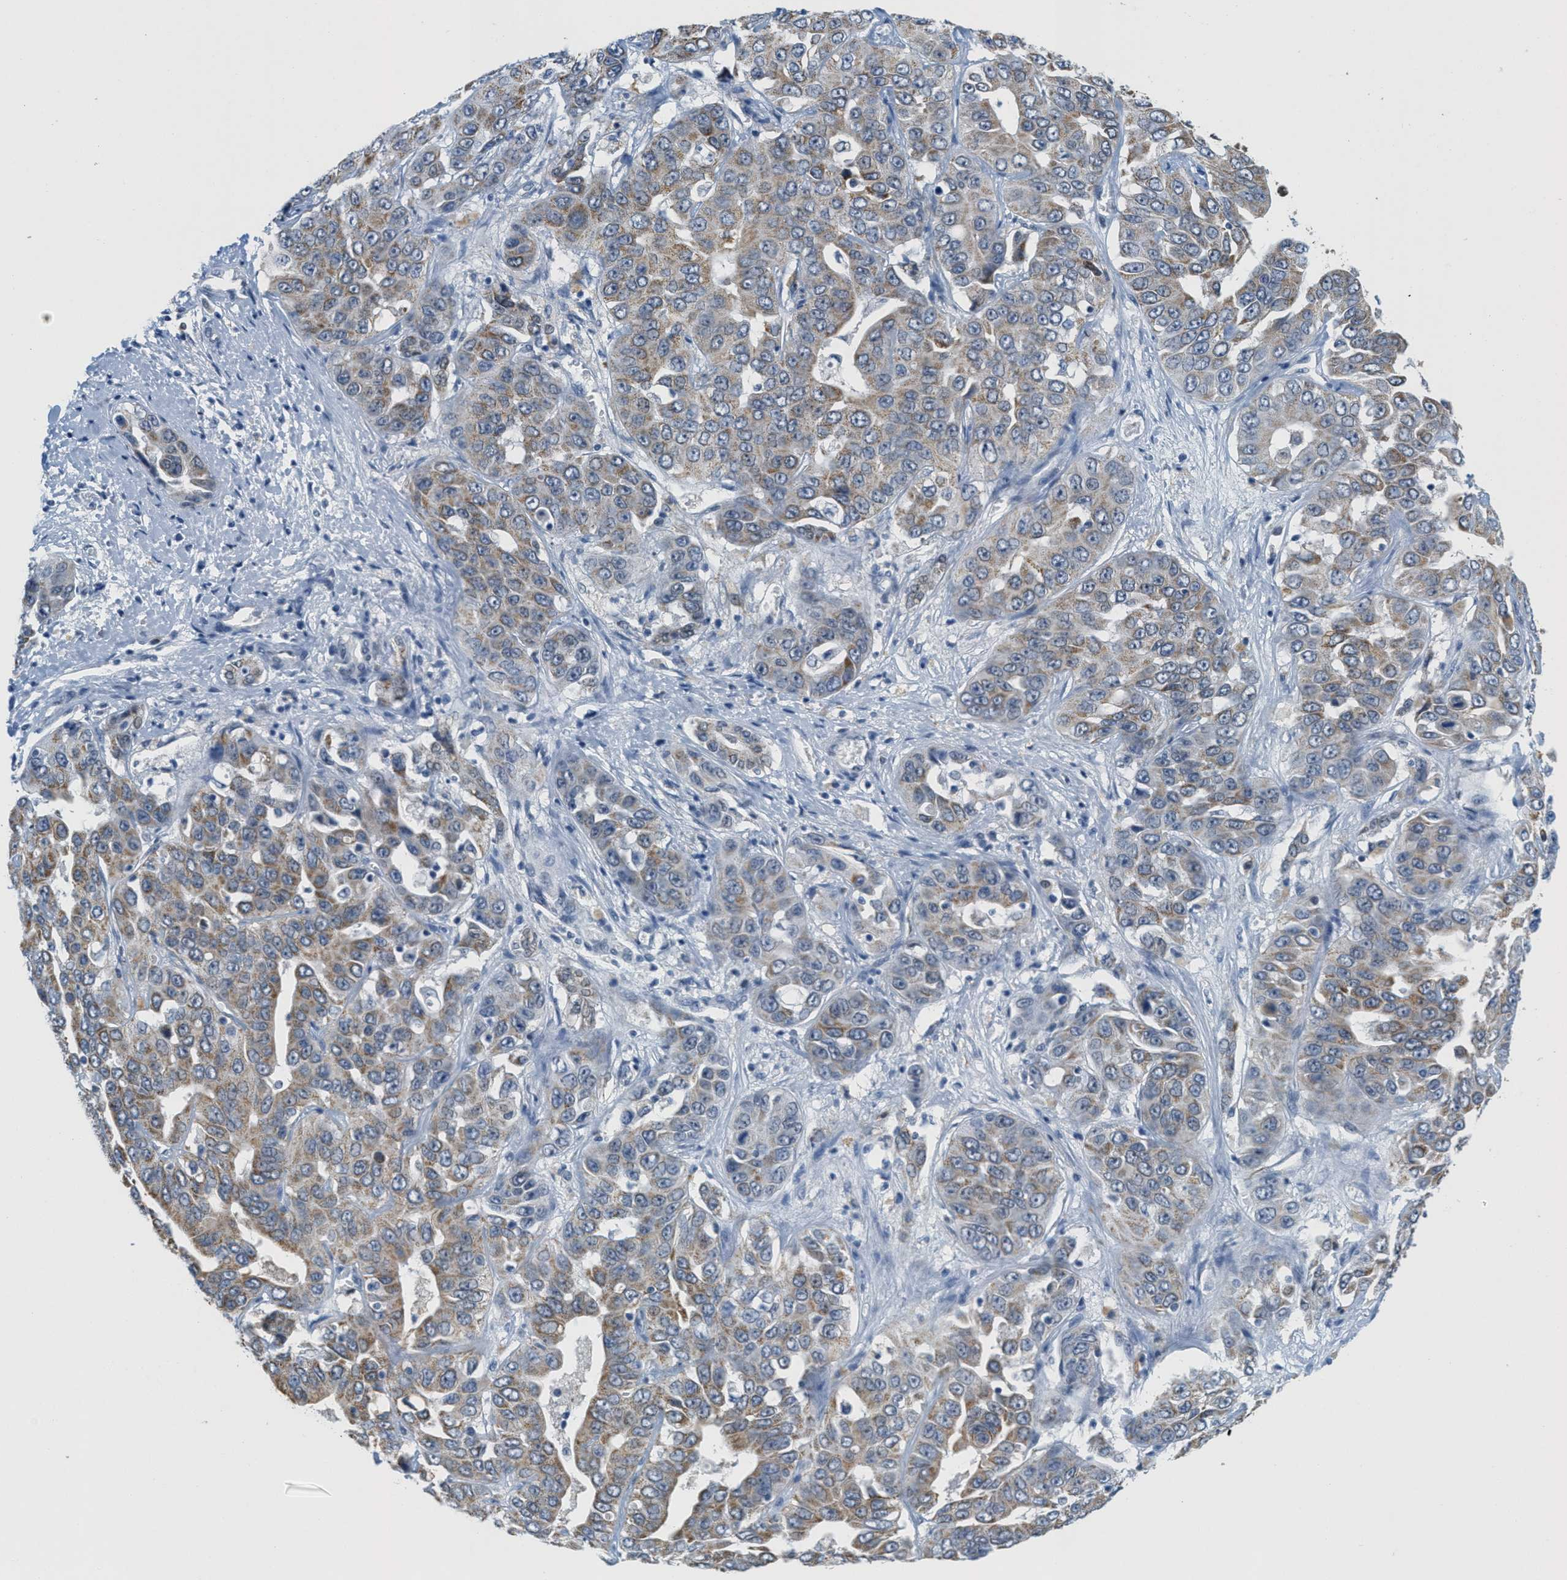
{"staining": {"intensity": "moderate", "quantity": ">75%", "location": "cytoplasmic/membranous"}, "tissue": "liver cancer", "cell_type": "Tumor cells", "image_type": "cancer", "snomed": [{"axis": "morphology", "description": "Cholangiocarcinoma"}, {"axis": "topography", "description": "Liver"}], "caption": "Protein analysis of liver cholangiocarcinoma tissue reveals moderate cytoplasmic/membranous expression in approximately >75% of tumor cells. The staining was performed using DAB (3,3'-diaminobenzidine), with brown indicating positive protein expression. Nuclei are stained blue with hematoxylin.", "gene": "HS3ST2", "patient": {"sex": "female", "age": 52}}